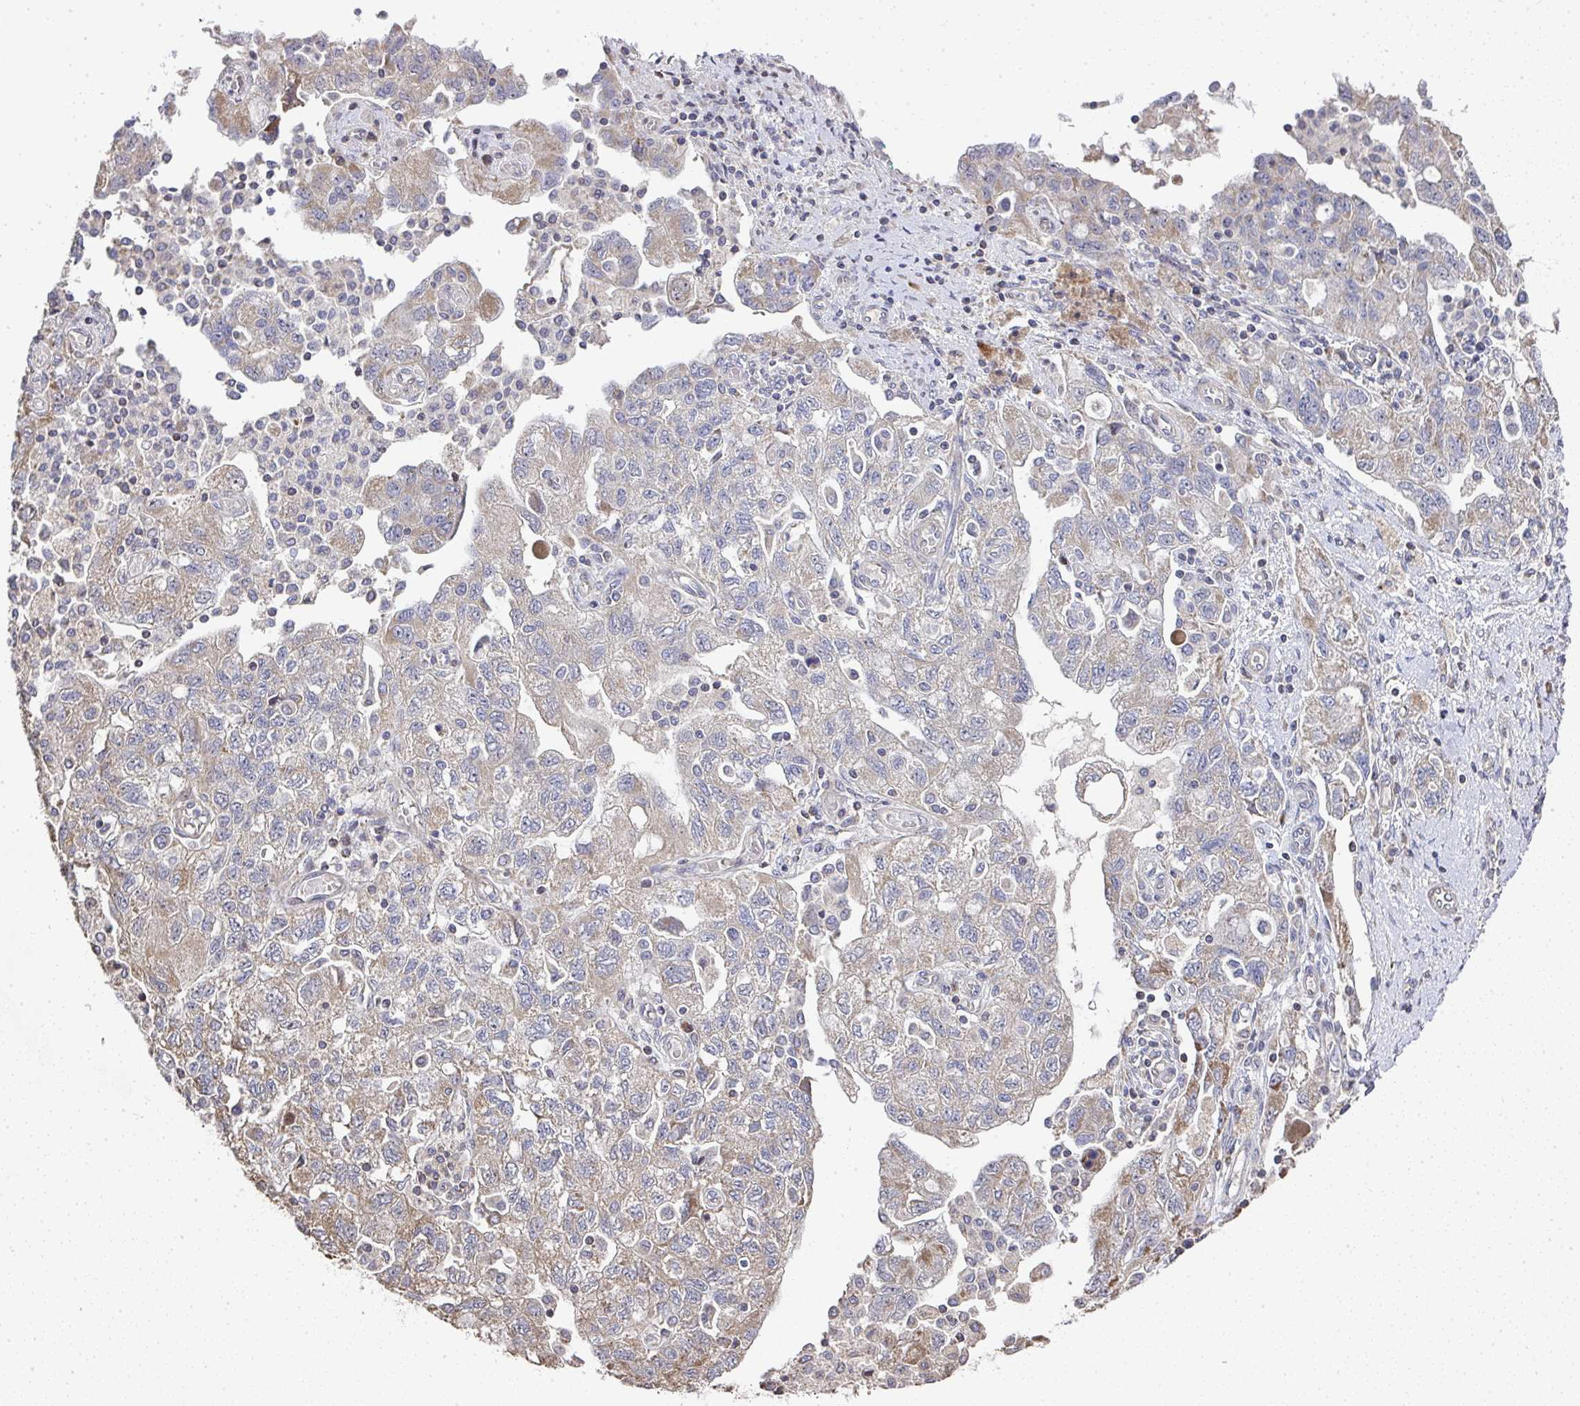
{"staining": {"intensity": "weak", "quantity": "<25%", "location": "cytoplasmic/membranous"}, "tissue": "ovarian cancer", "cell_type": "Tumor cells", "image_type": "cancer", "snomed": [{"axis": "morphology", "description": "Carcinoma, NOS"}, {"axis": "morphology", "description": "Cystadenocarcinoma, serous, NOS"}, {"axis": "topography", "description": "Ovary"}], "caption": "A histopathology image of human carcinoma (ovarian) is negative for staining in tumor cells.", "gene": "AGTPBP1", "patient": {"sex": "female", "age": 69}}